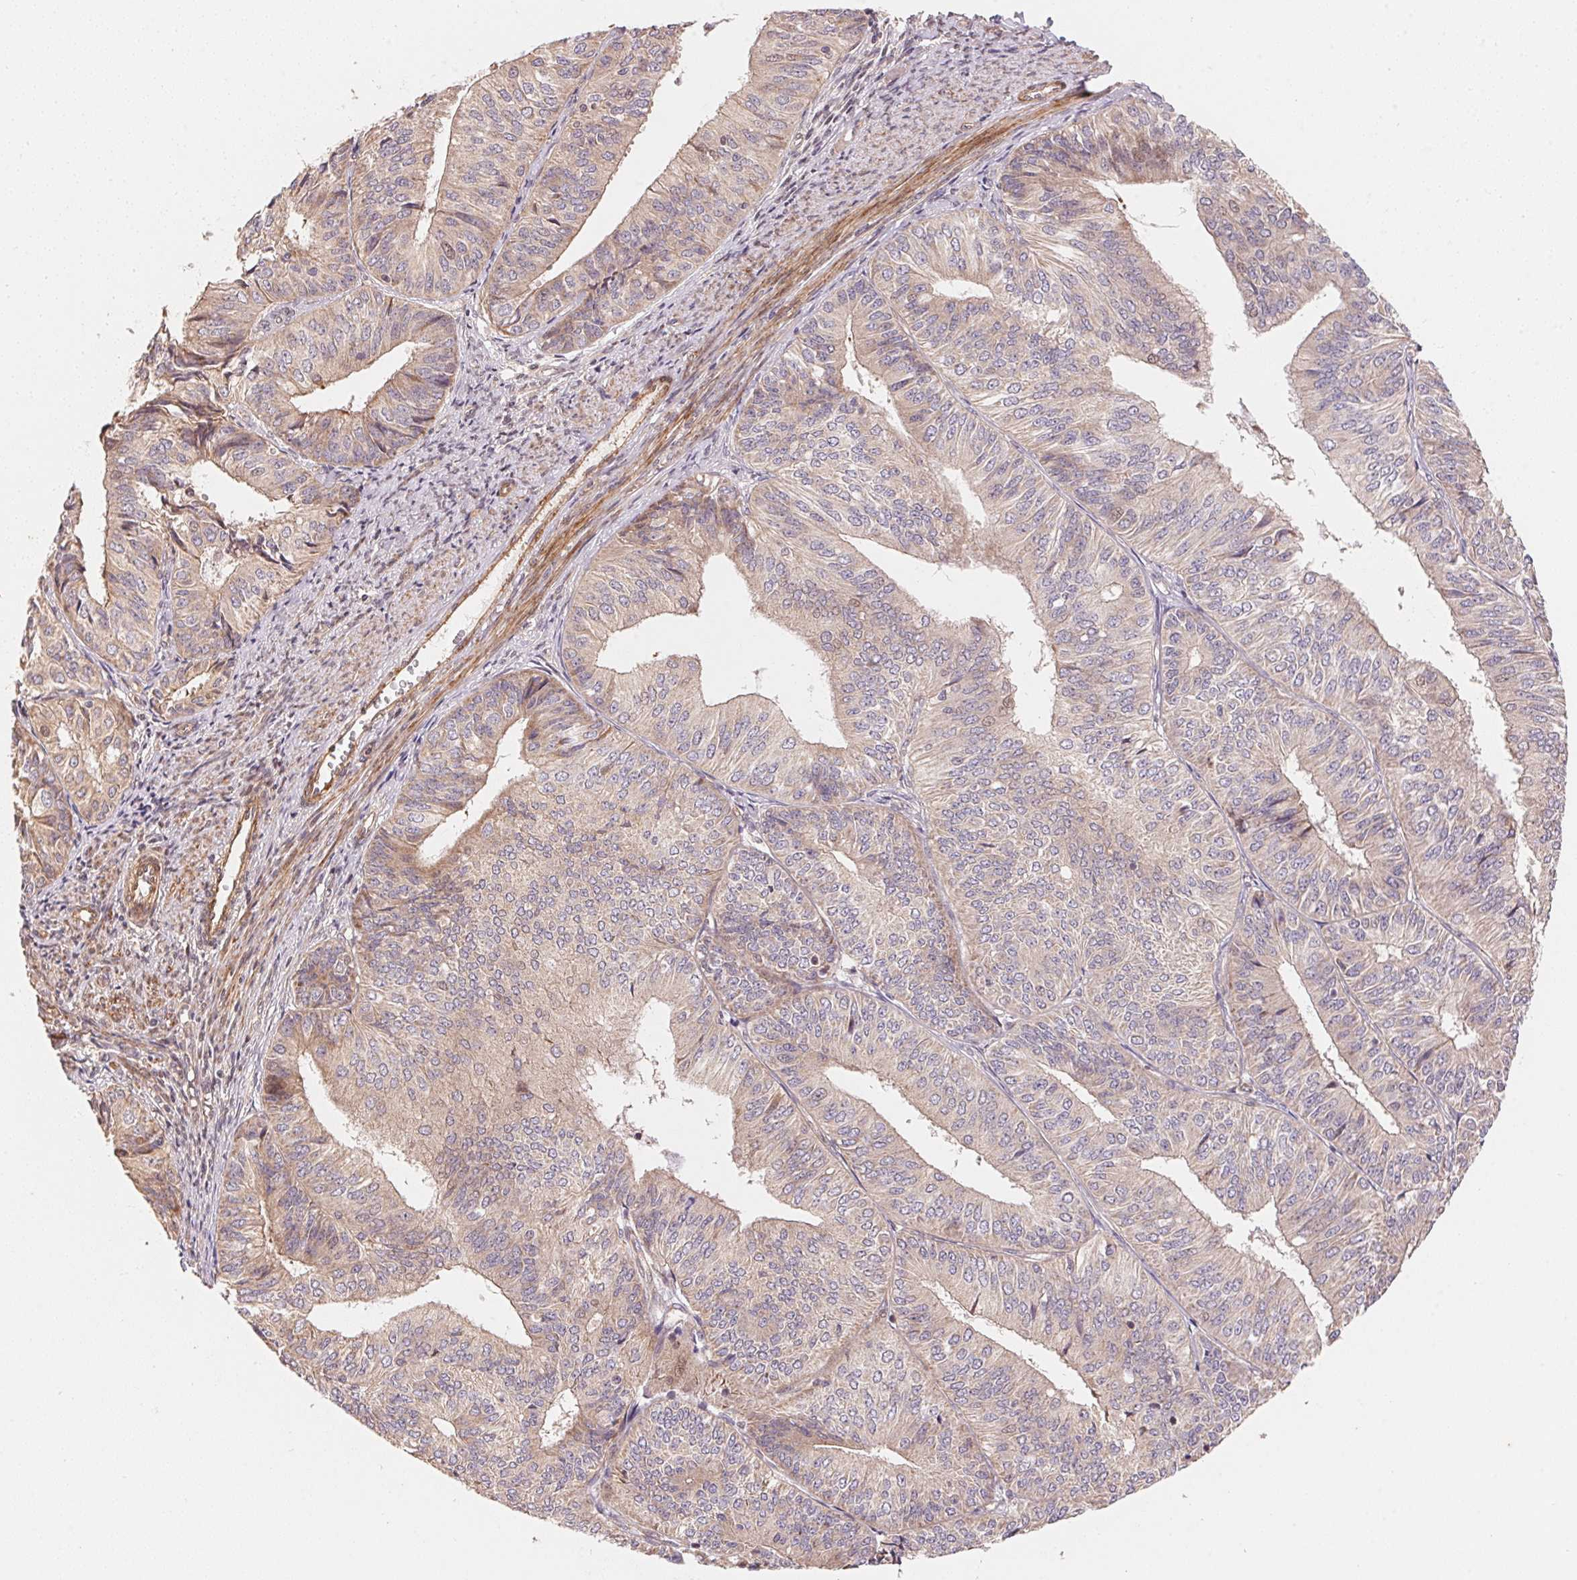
{"staining": {"intensity": "weak", "quantity": "<25%", "location": "cytoplasmic/membranous"}, "tissue": "endometrial cancer", "cell_type": "Tumor cells", "image_type": "cancer", "snomed": [{"axis": "morphology", "description": "Adenocarcinoma, NOS"}, {"axis": "topography", "description": "Endometrium"}], "caption": "DAB (3,3'-diaminobenzidine) immunohistochemical staining of human endometrial cancer shows no significant staining in tumor cells. Nuclei are stained in blue.", "gene": "TNIP2", "patient": {"sex": "female", "age": 58}}